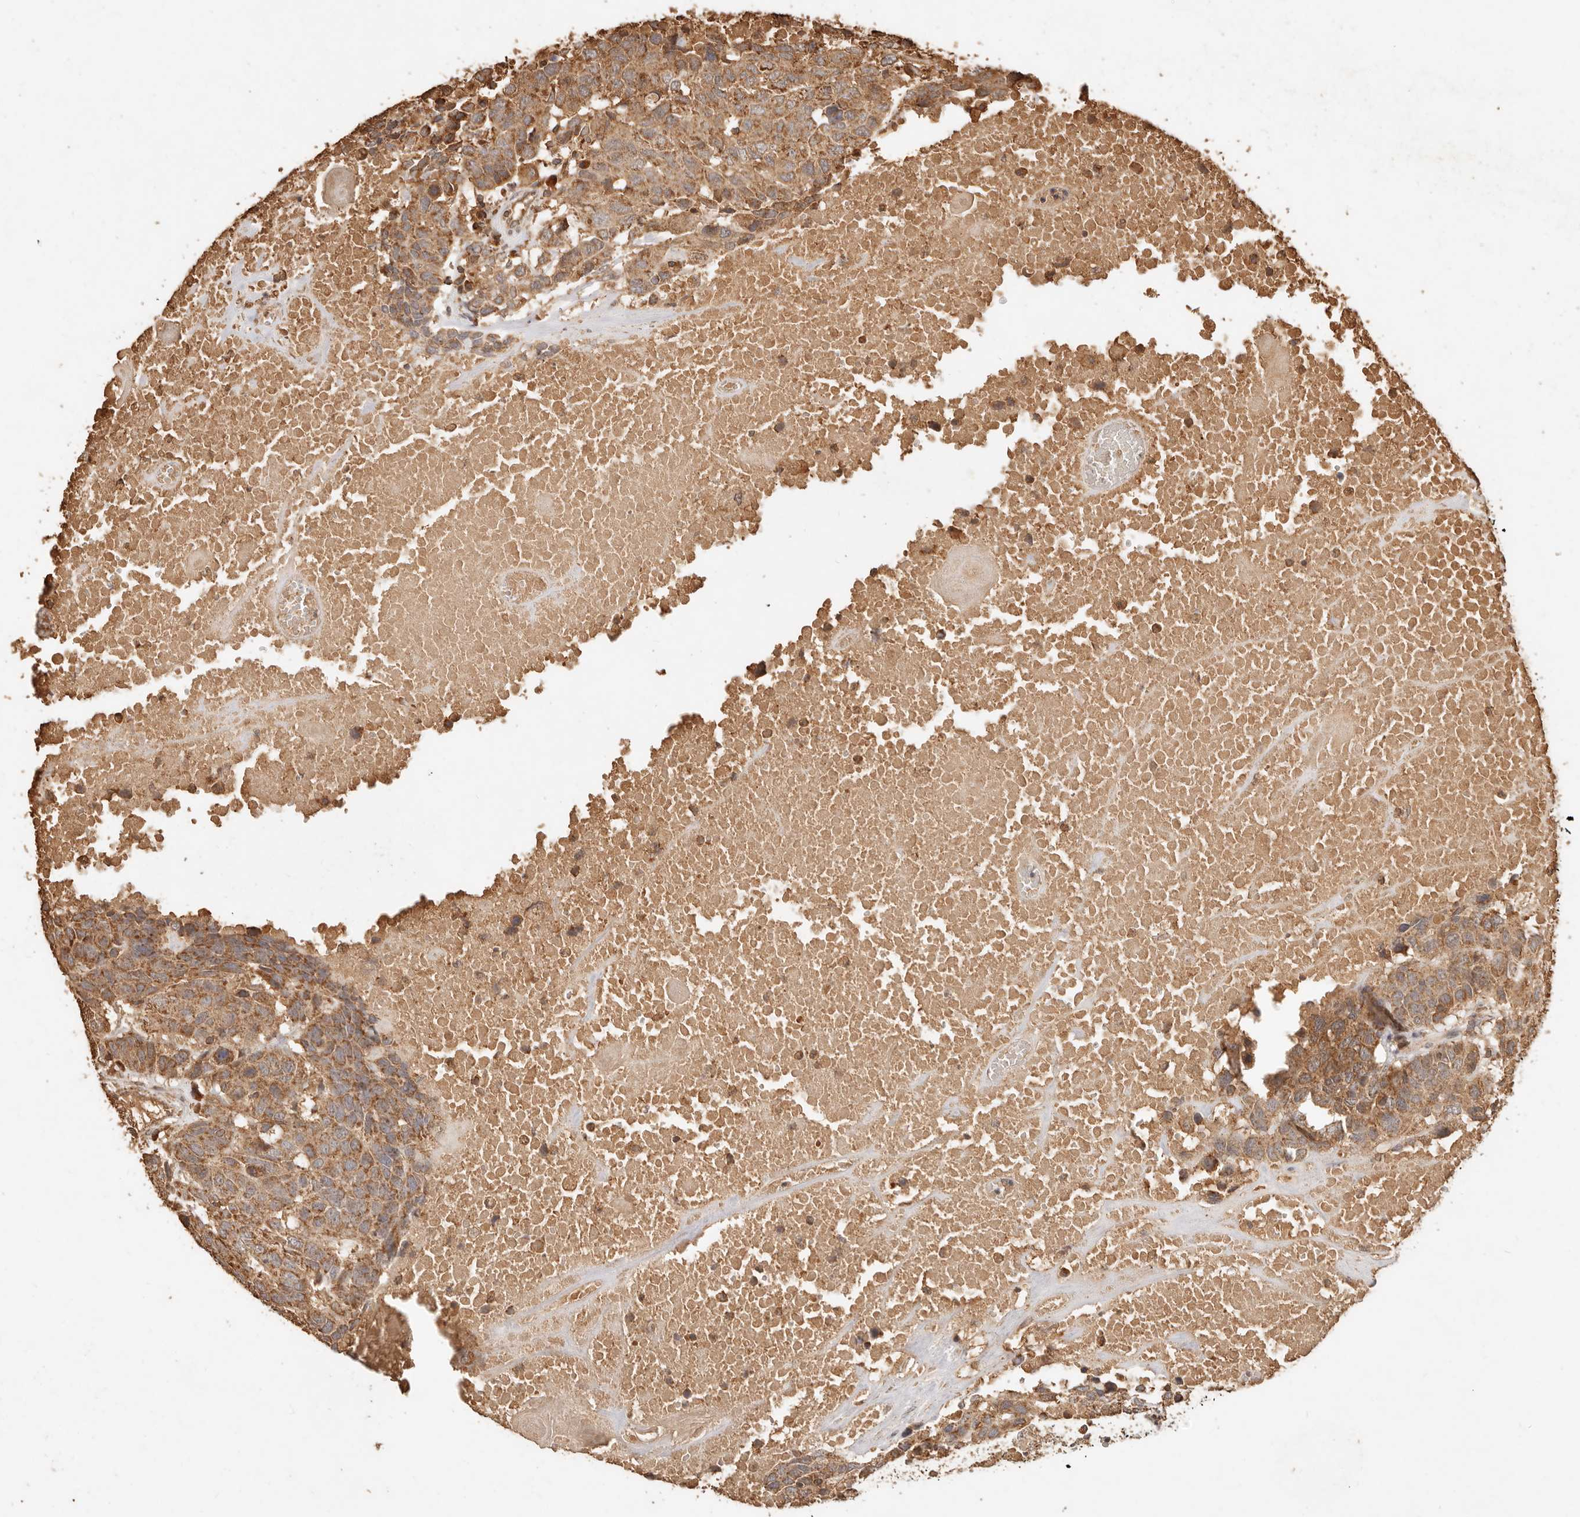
{"staining": {"intensity": "moderate", "quantity": ">75%", "location": "cytoplasmic/membranous"}, "tissue": "head and neck cancer", "cell_type": "Tumor cells", "image_type": "cancer", "snomed": [{"axis": "morphology", "description": "Squamous cell carcinoma, NOS"}, {"axis": "topography", "description": "Head-Neck"}], "caption": "Immunohistochemistry (DAB) staining of head and neck squamous cell carcinoma displays moderate cytoplasmic/membranous protein positivity in about >75% of tumor cells. (brown staining indicates protein expression, while blue staining denotes nuclei).", "gene": "FAM180B", "patient": {"sex": "male", "age": 66}}